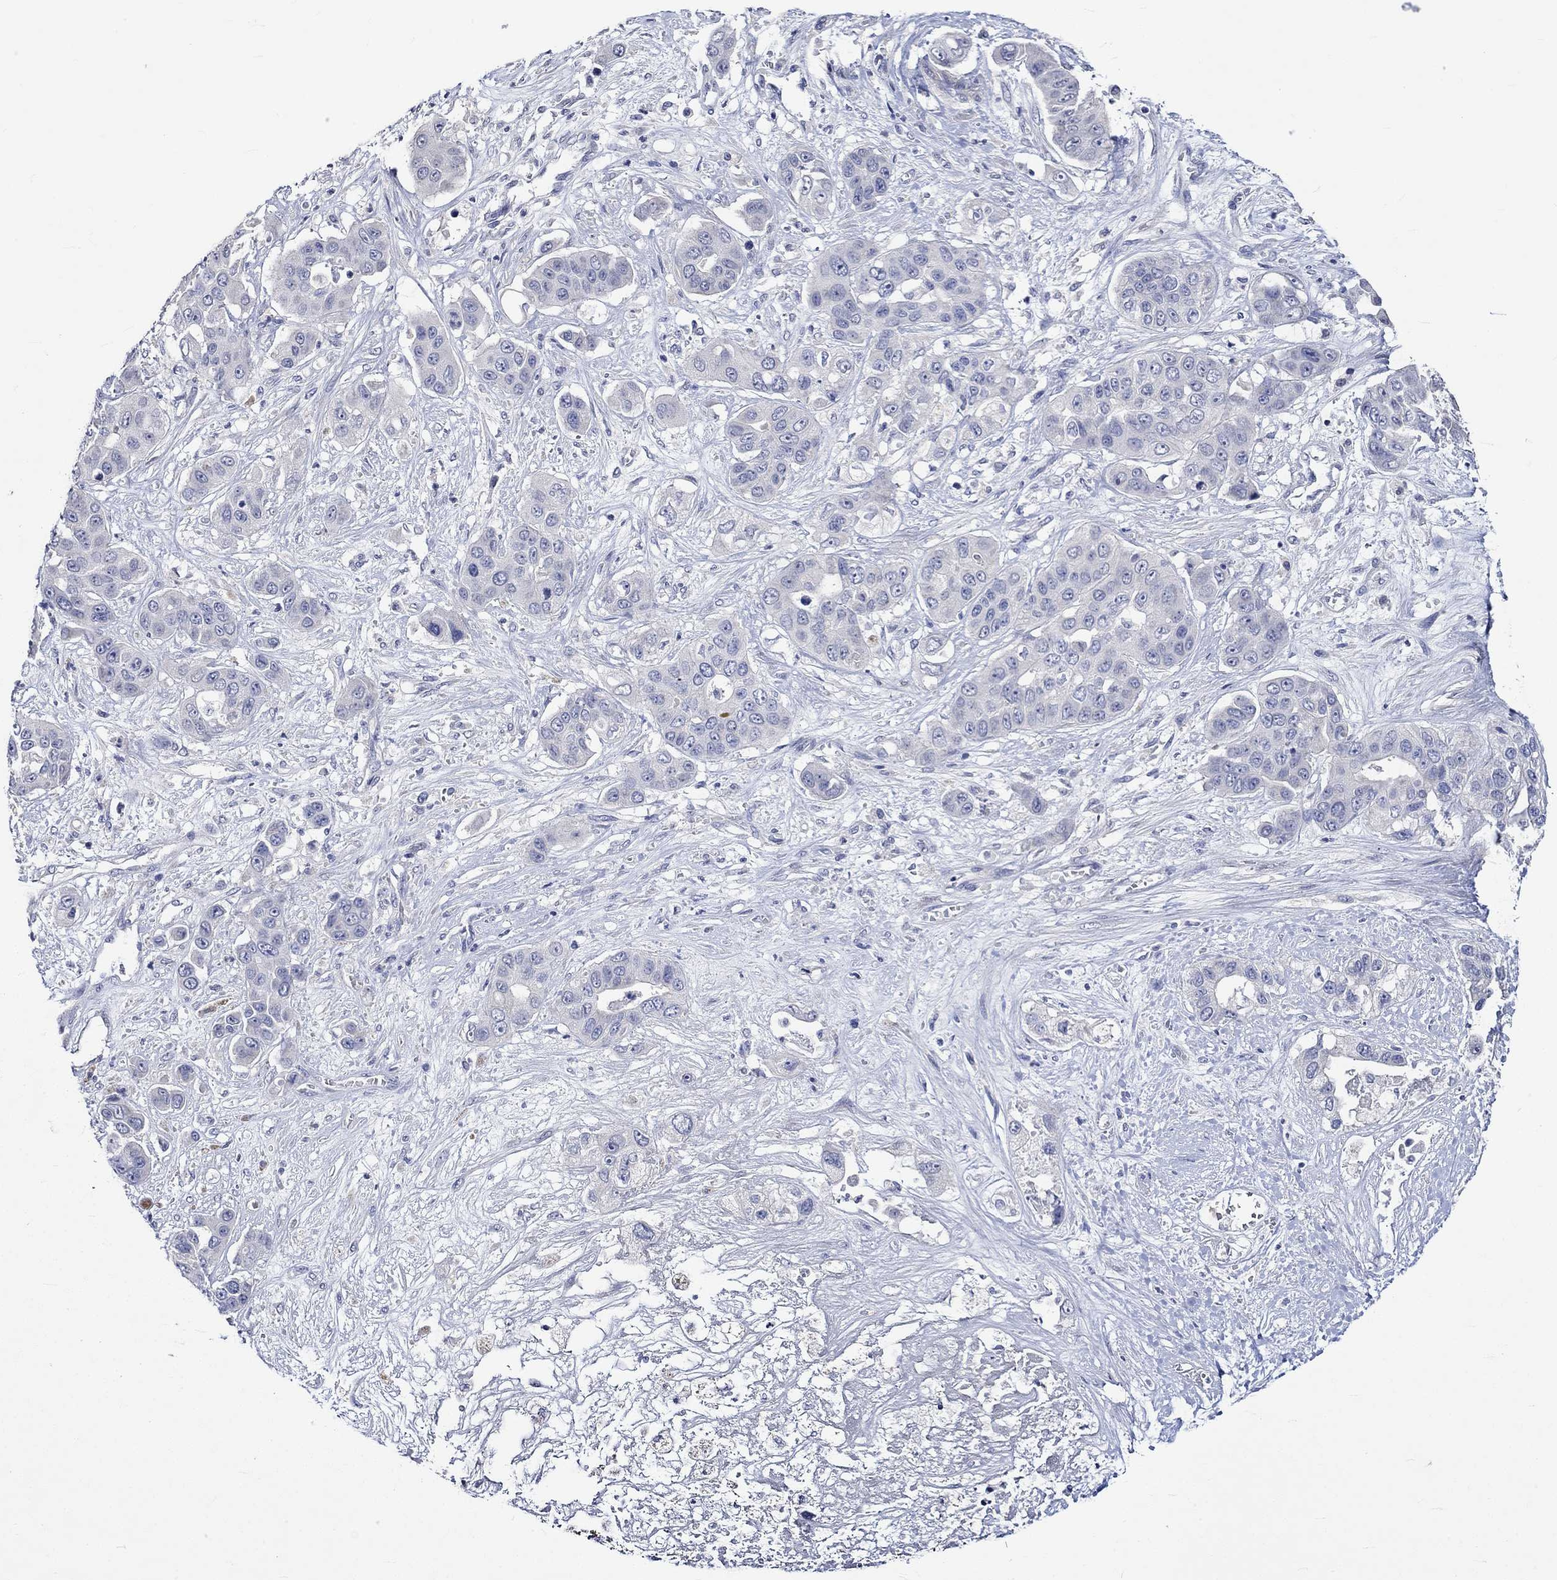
{"staining": {"intensity": "negative", "quantity": "none", "location": "none"}, "tissue": "liver cancer", "cell_type": "Tumor cells", "image_type": "cancer", "snomed": [{"axis": "morphology", "description": "Cholangiocarcinoma"}, {"axis": "topography", "description": "Liver"}], "caption": "Immunohistochemical staining of liver cancer shows no significant staining in tumor cells. (Immunohistochemistry, brightfield microscopy, high magnification).", "gene": "CRYAB", "patient": {"sex": "female", "age": 52}}